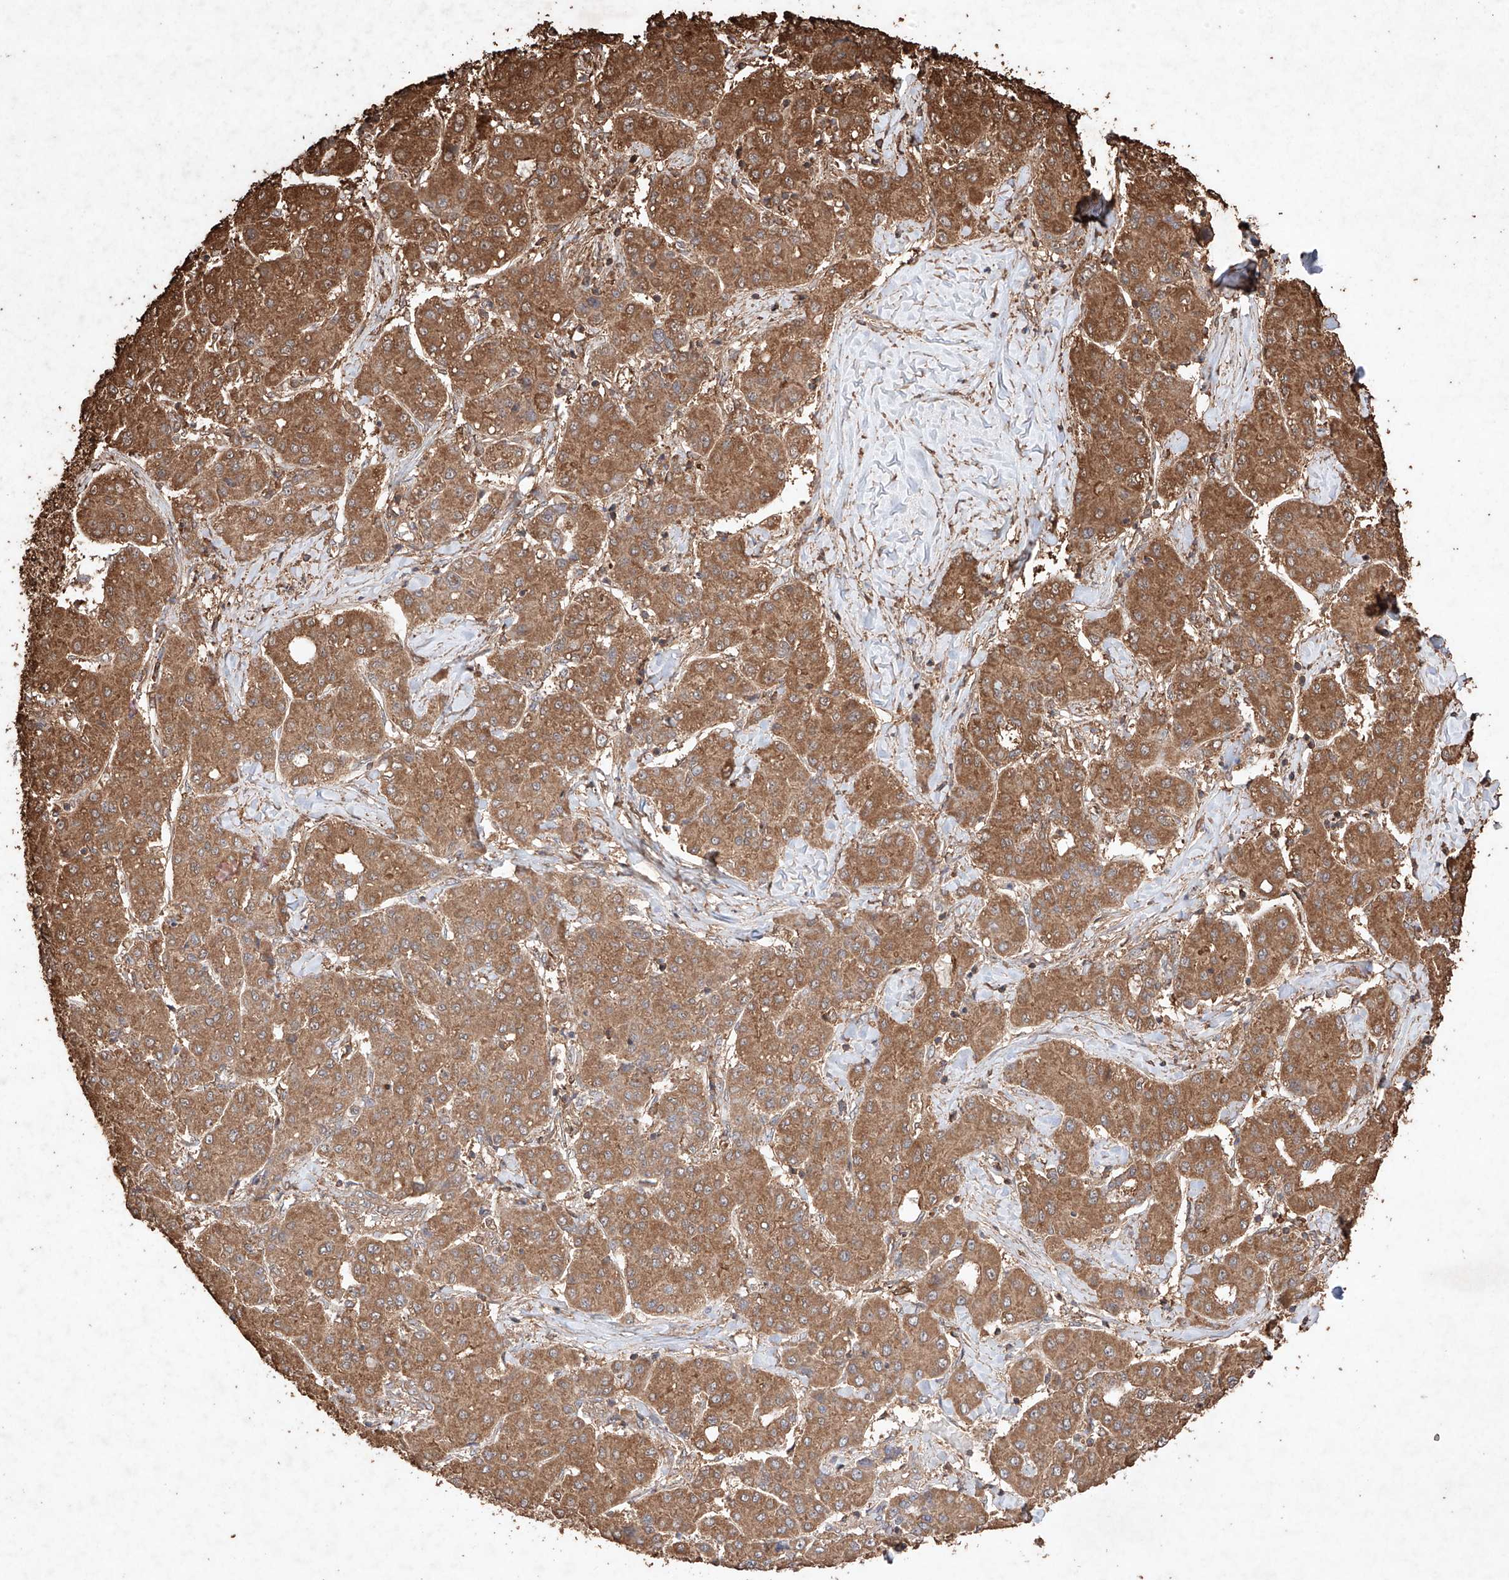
{"staining": {"intensity": "strong", "quantity": "25%-75%", "location": "cytoplasmic/membranous"}, "tissue": "liver cancer", "cell_type": "Tumor cells", "image_type": "cancer", "snomed": [{"axis": "morphology", "description": "Carcinoma, Hepatocellular, NOS"}, {"axis": "topography", "description": "Liver"}], "caption": "DAB immunohistochemical staining of human liver cancer (hepatocellular carcinoma) demonstrates strong cytoplasmic/membranous protein staining in about 25%-75% of tumor cells.", "gene": "M6PR", "patient": {"sex": "male", "age": 65}}